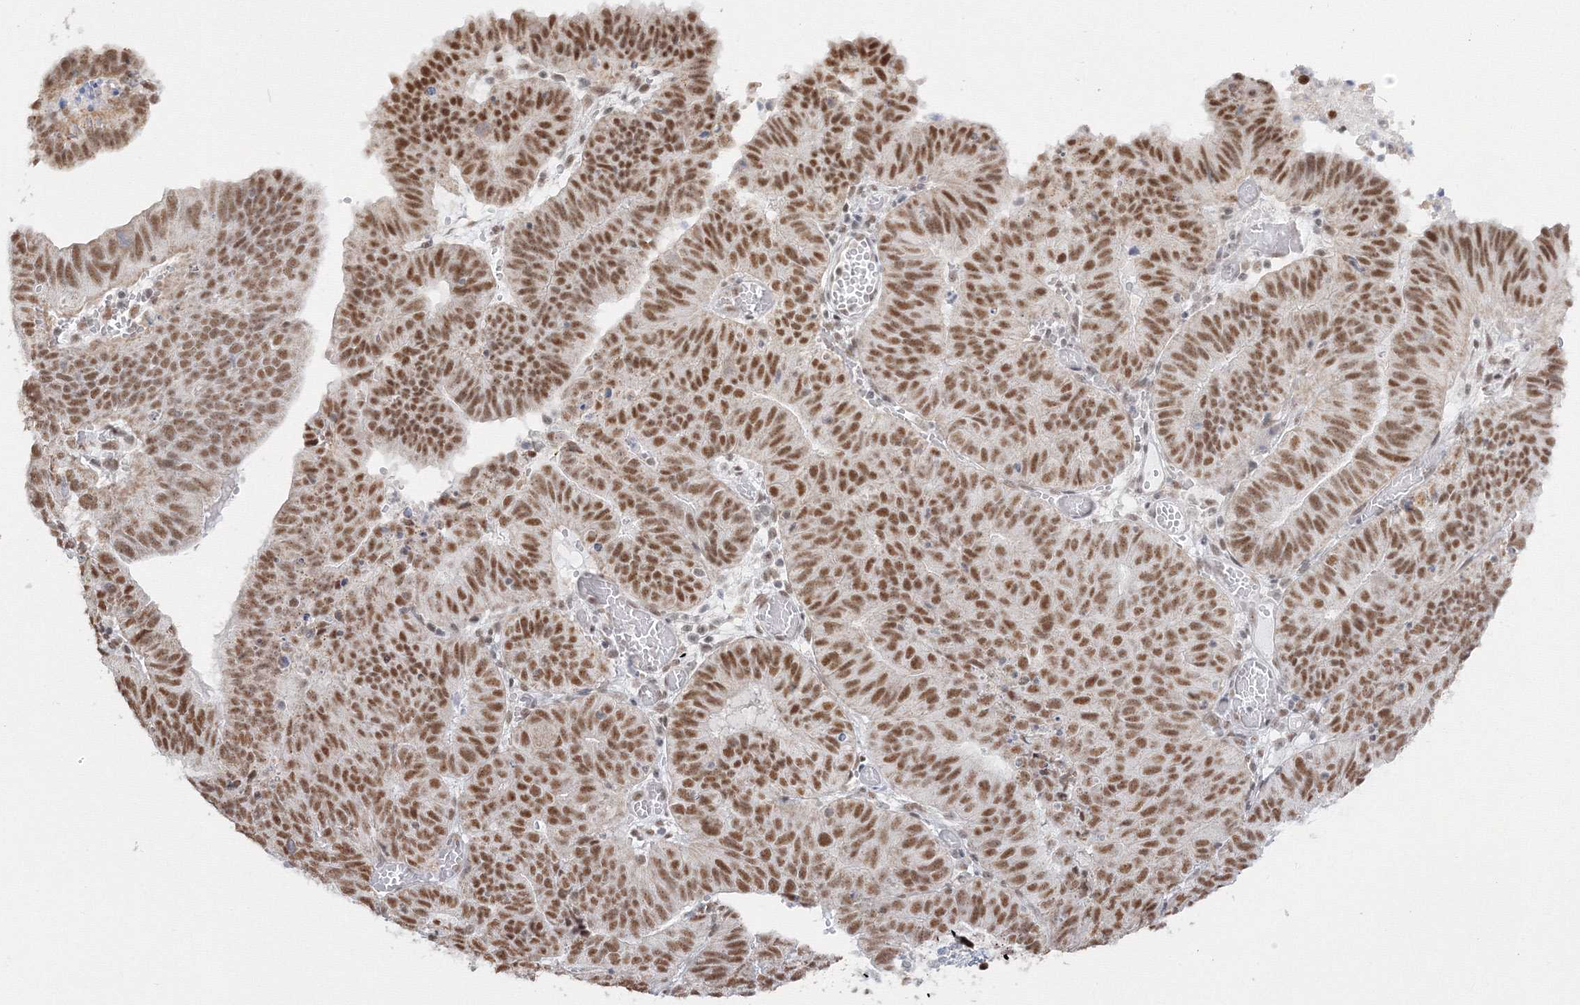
{"staining": {"intensity": "strong", "quantity": ">75%", "location": "nuclear"}, "tissue": "endometrial cancer", "cell_type": "Tumor cells", "image_type": "cancer", "snomed": [{"axis": "morphology", "description": "Adenocarcinoma, NOS"}, {"axis": "topography", "description": "Uterus"}], "caption": "Human endometrial cancer (adenocarcinoma) stained with a protein marker exhibits strong staining in tumor cells.", "gene": "PPP4R2", "patient": {"sex": "female", "age": 77}}